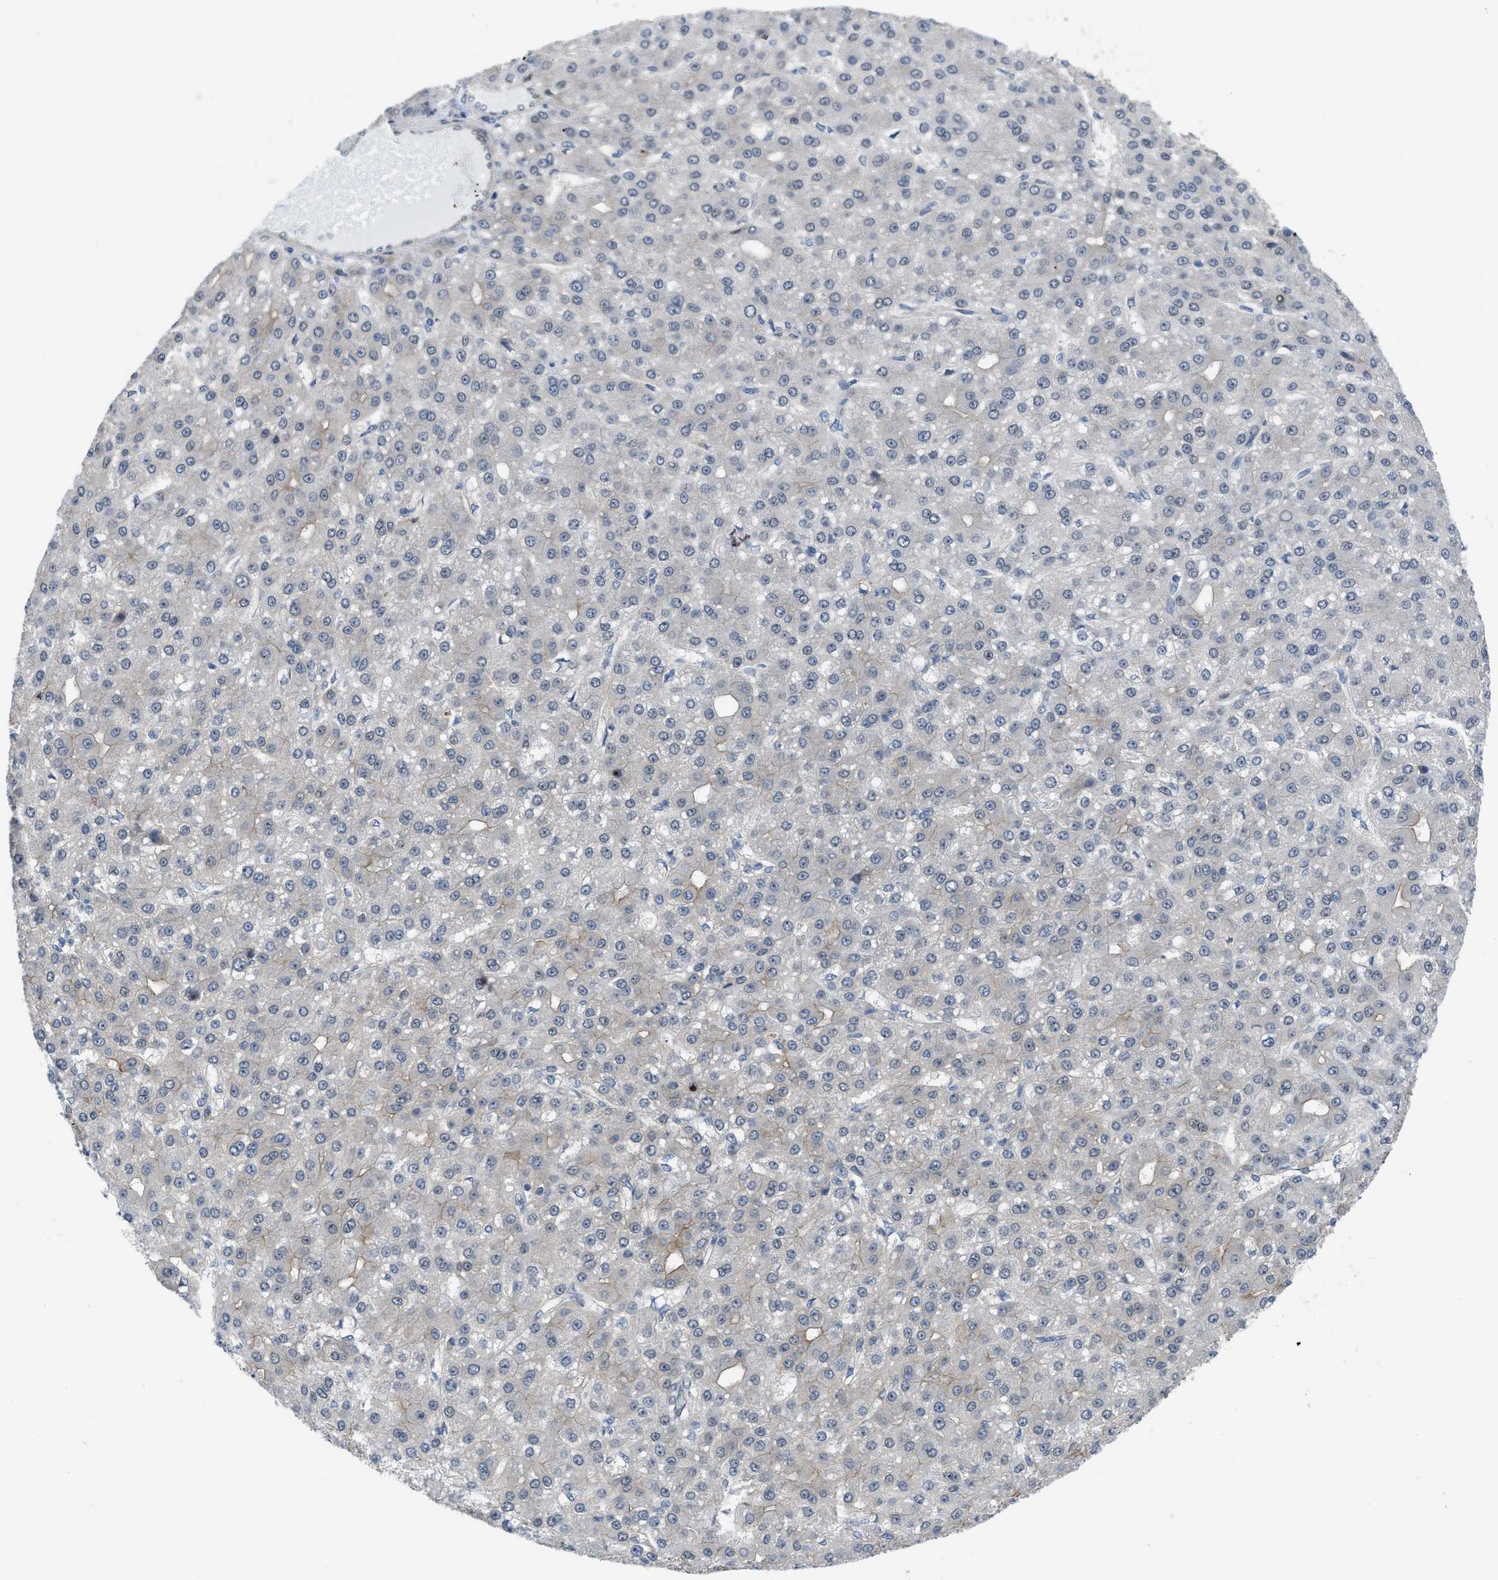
{"staining": {"intensity": "weak", "quantity": "<25%", "location": "cytoplasmic/membranous"}, "tissue": "liver cancer", "cell_type": "Tumor cells", "image_type": "cancer", "snomed": [{"axis": "morphology", "description": "Carcinoma, Hepatocellular, NOS"}, {"axis": "topography", "description": "Liver"}], "caption": "Photomicrograph shows no significant protein positivity in tumor cells of hepatocellular carcinoma (liver).", "gene": "MYO18A", "patient": {"sex": "male", "age": 67}}